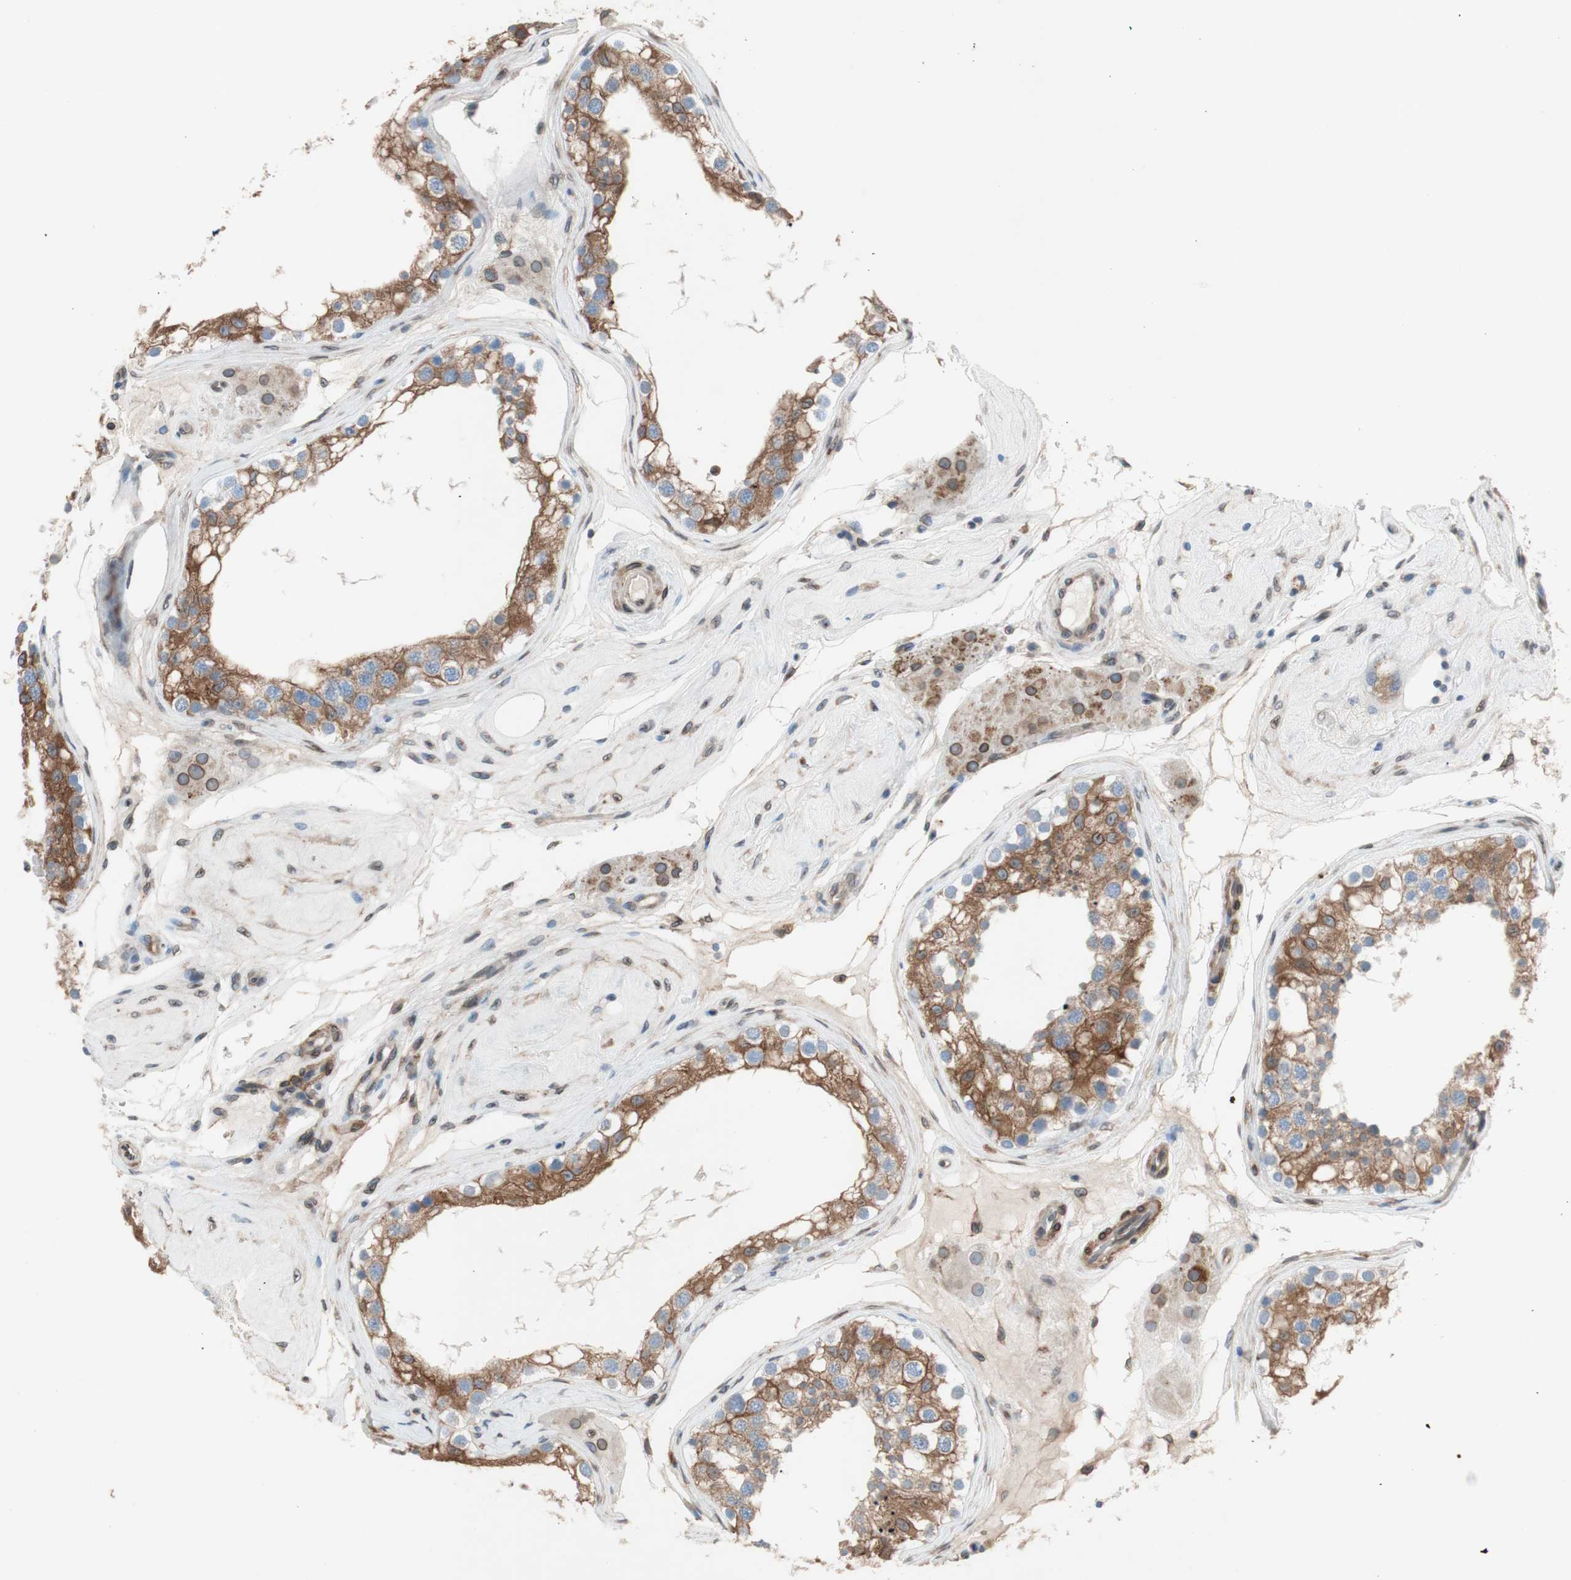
{"staining": {"intensity": "moderate", "quantity": ">75%", "location": "cytoplasmic/membranous,nuclear"}, "tissue": "testis", "cell_type": "Cells in seminiferous ducts", "image_type": "normal", "snomed": [{"axis": "morphology", "description": "Normal tissue, NOS"}, {"axis": "topography", "description": "Testis"}], "caption": "Moderate cytoplasmic/membranous,nuclear protein staining is identified in approximately >75% of cells in seminiferous ducts in testis.", "gene": "ARNT2", "patient": {"sex": "male", "age": 68}}